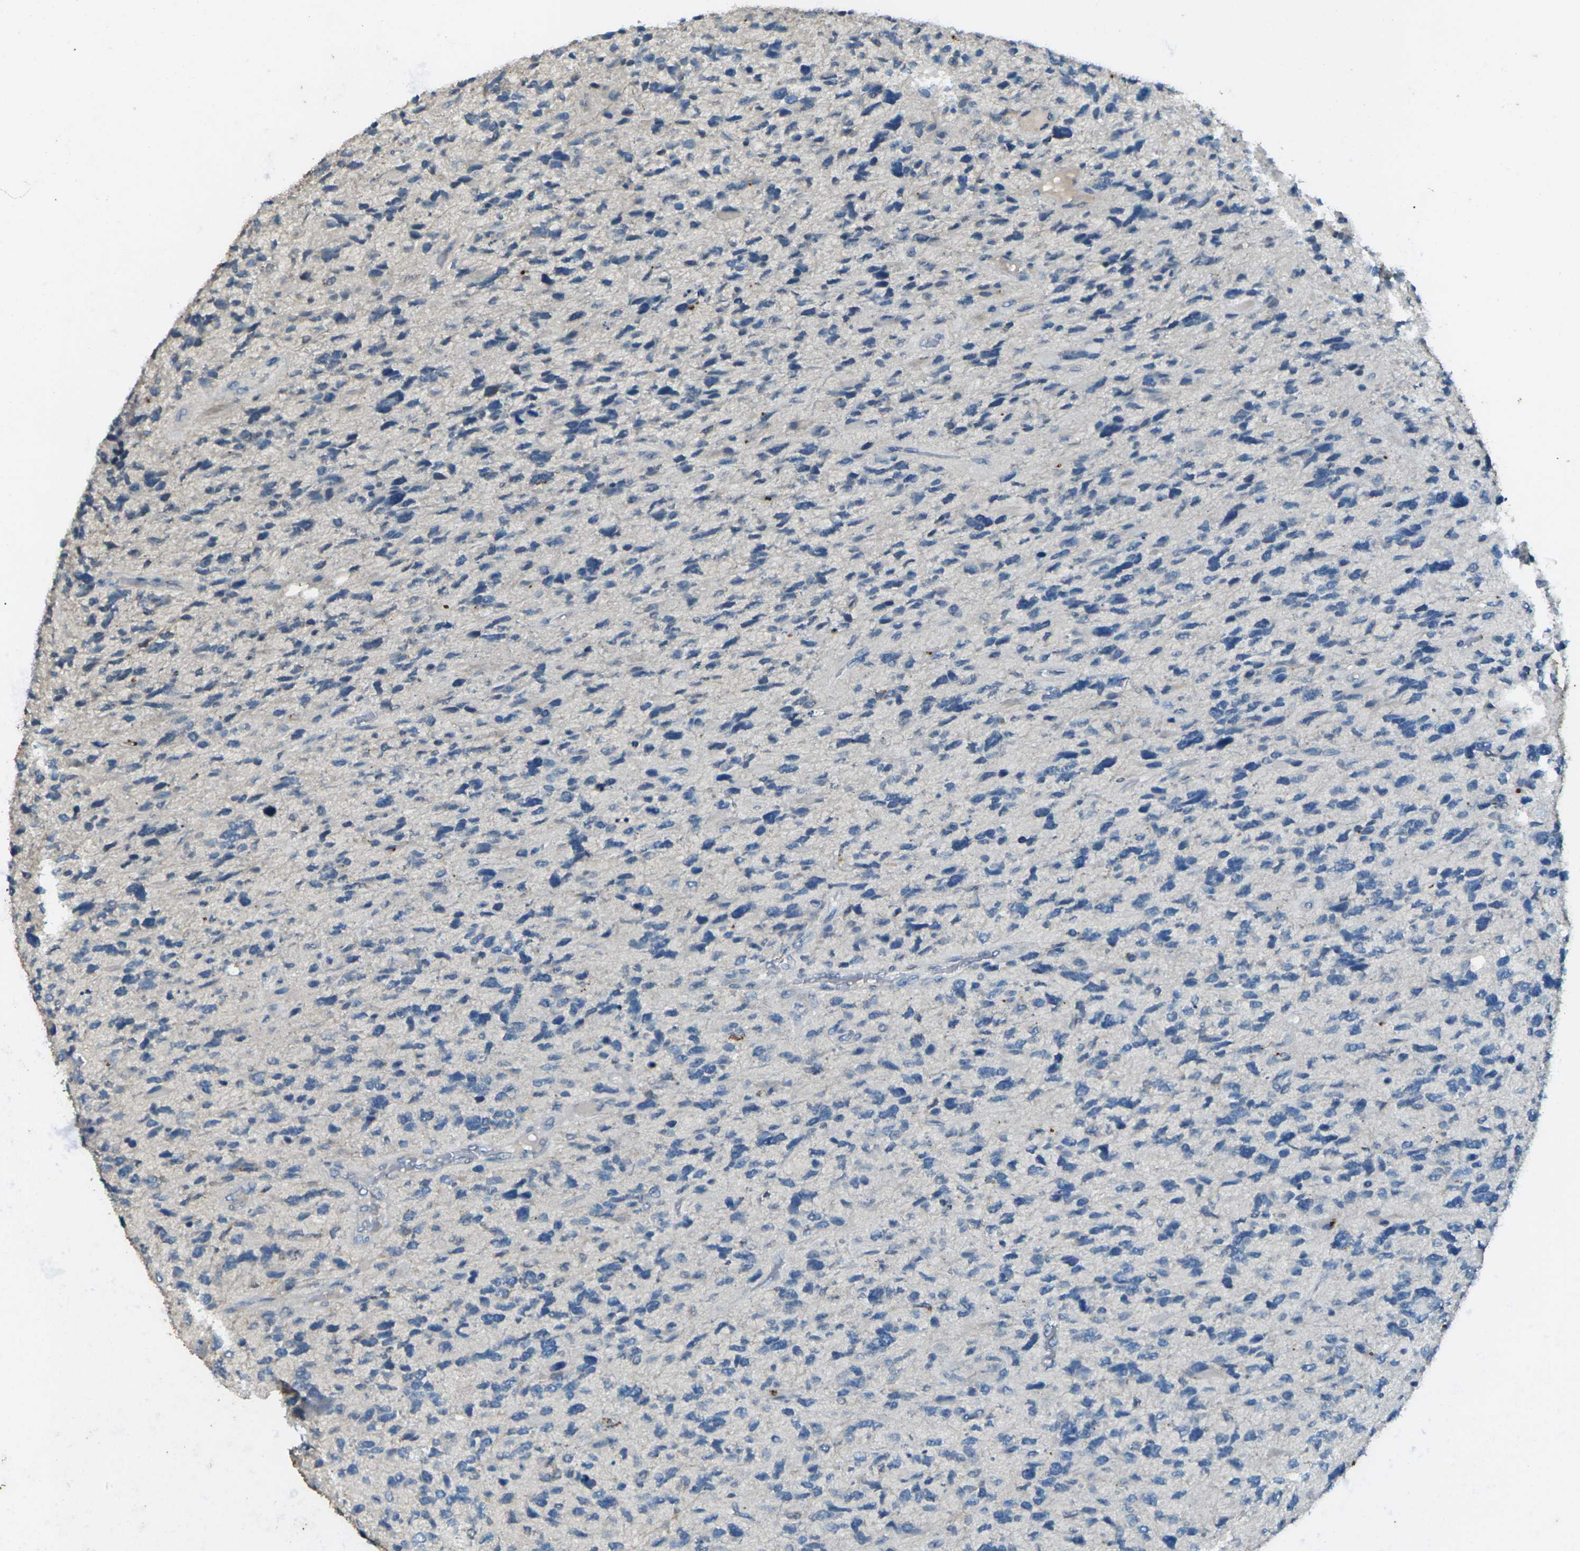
{"staining": {"intensity": "negative", "quantity": "none", "location": "none"}, "tissue": "glioma", "cell_type": "Tumor cells", "image_type": "cancer", "snomed": [{"axis": "morphology", "description": "Glioma, malignant, High grade"}, {"axis": "topography", "description": "Brain"}], "caption": "The photomicrograph demonstrates no significant staining in tumor cells of glioma.", "gene": "SIGLEC14", "patient": {"sex": "female", "age": 58}}